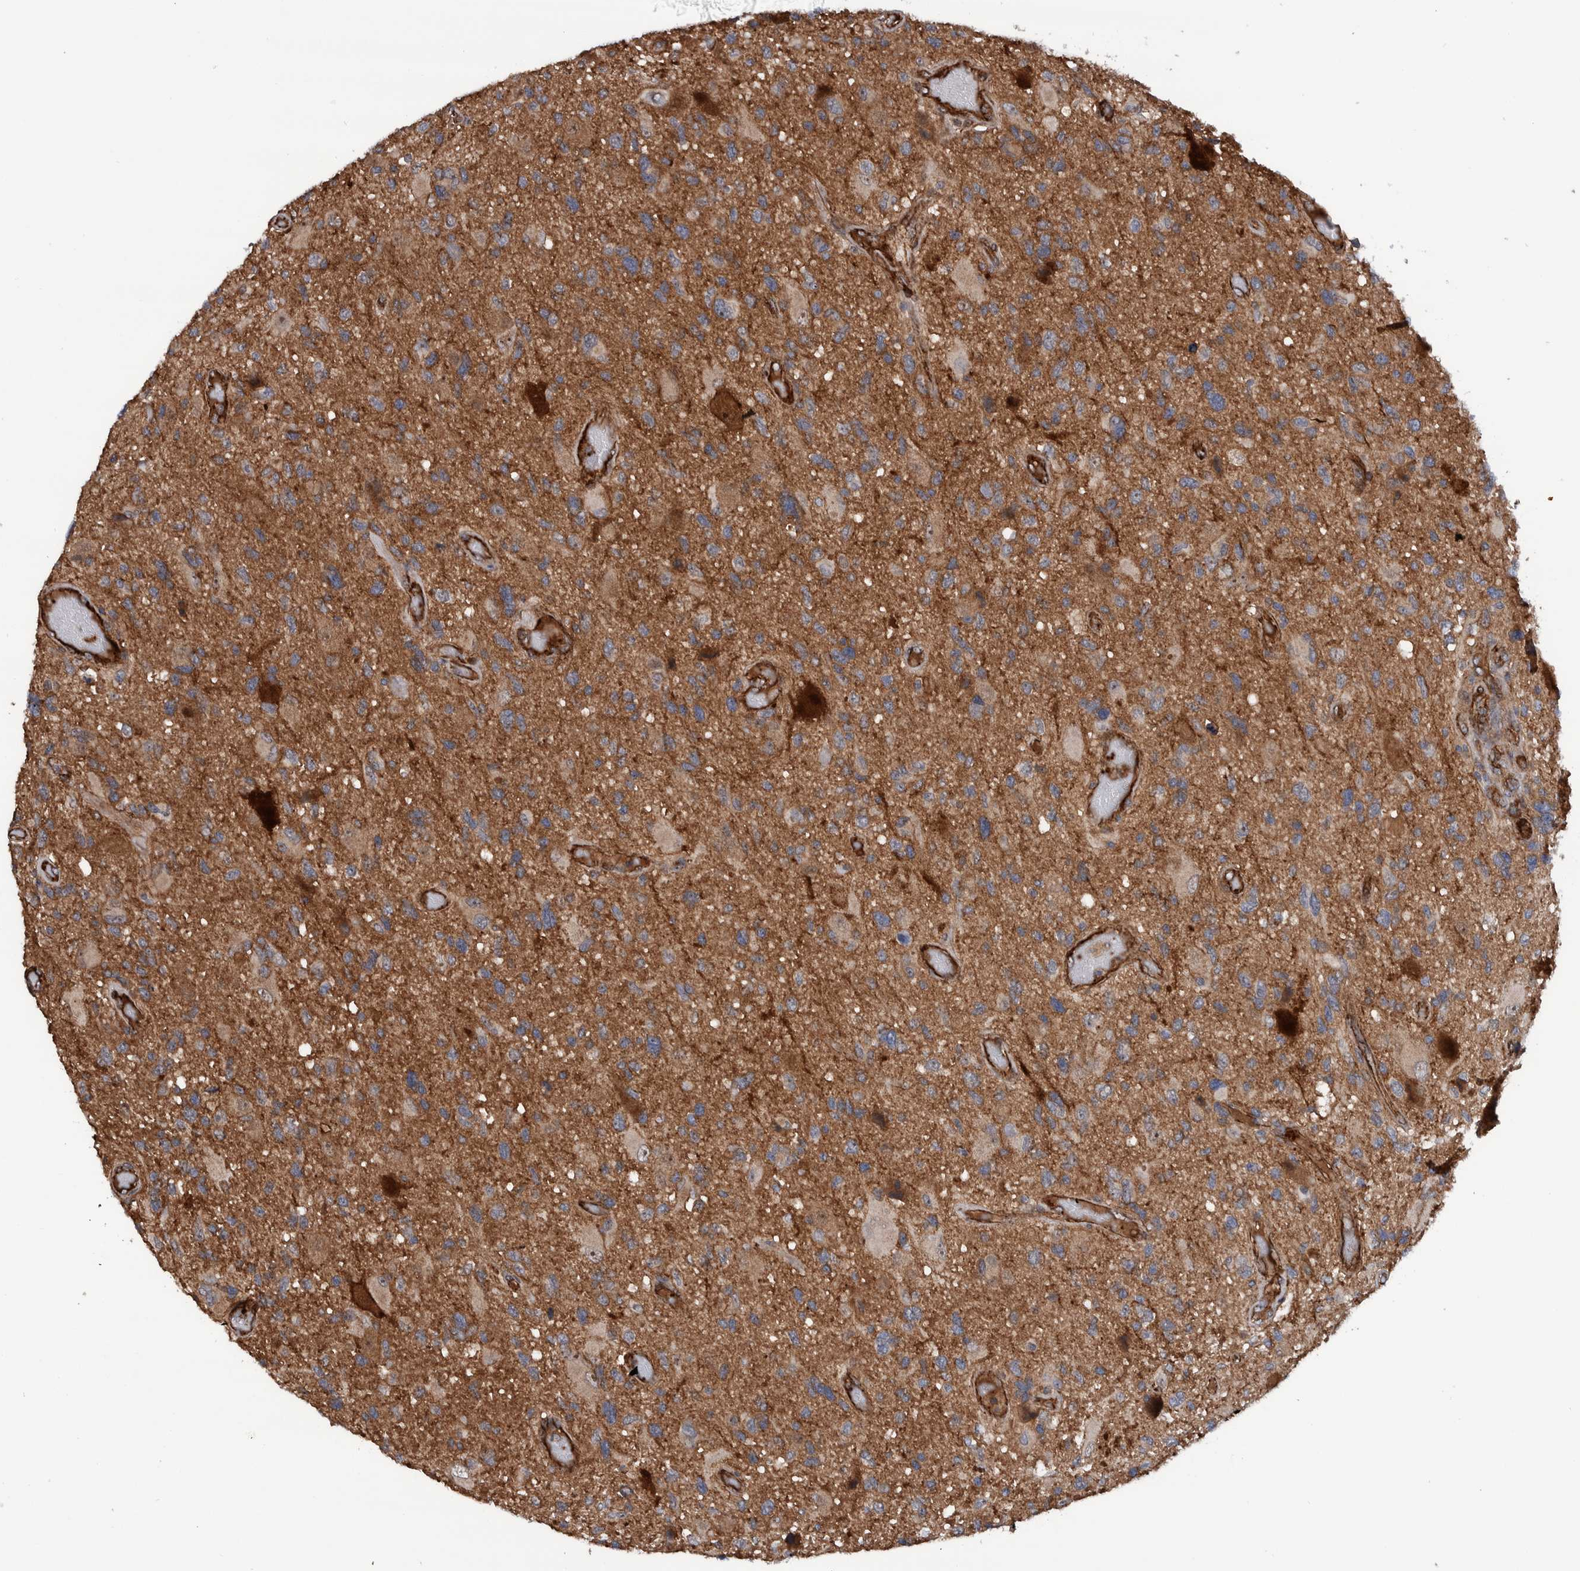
{"staining": {"intensity": "weak", "quantity": "25%-75%", "location": "cytoplasmic/membranous"}, "tissue": "glioma", "cell_type": "Tumor cells", "image_type": "cancer", "snomed": [{"axis": "morphology", "description": "Glioma, malignant, High grade"}, {"axis": "topography", "description": "Brain"}], "caption": "DAB immunohistochemical staining of human glioma reveals weak cytoplasmic/membranous protein positivity in approximately 25%-75% of tumor cells.", "gene": "SLC25A10", "patient": {"sex": "male", "age": 33}}